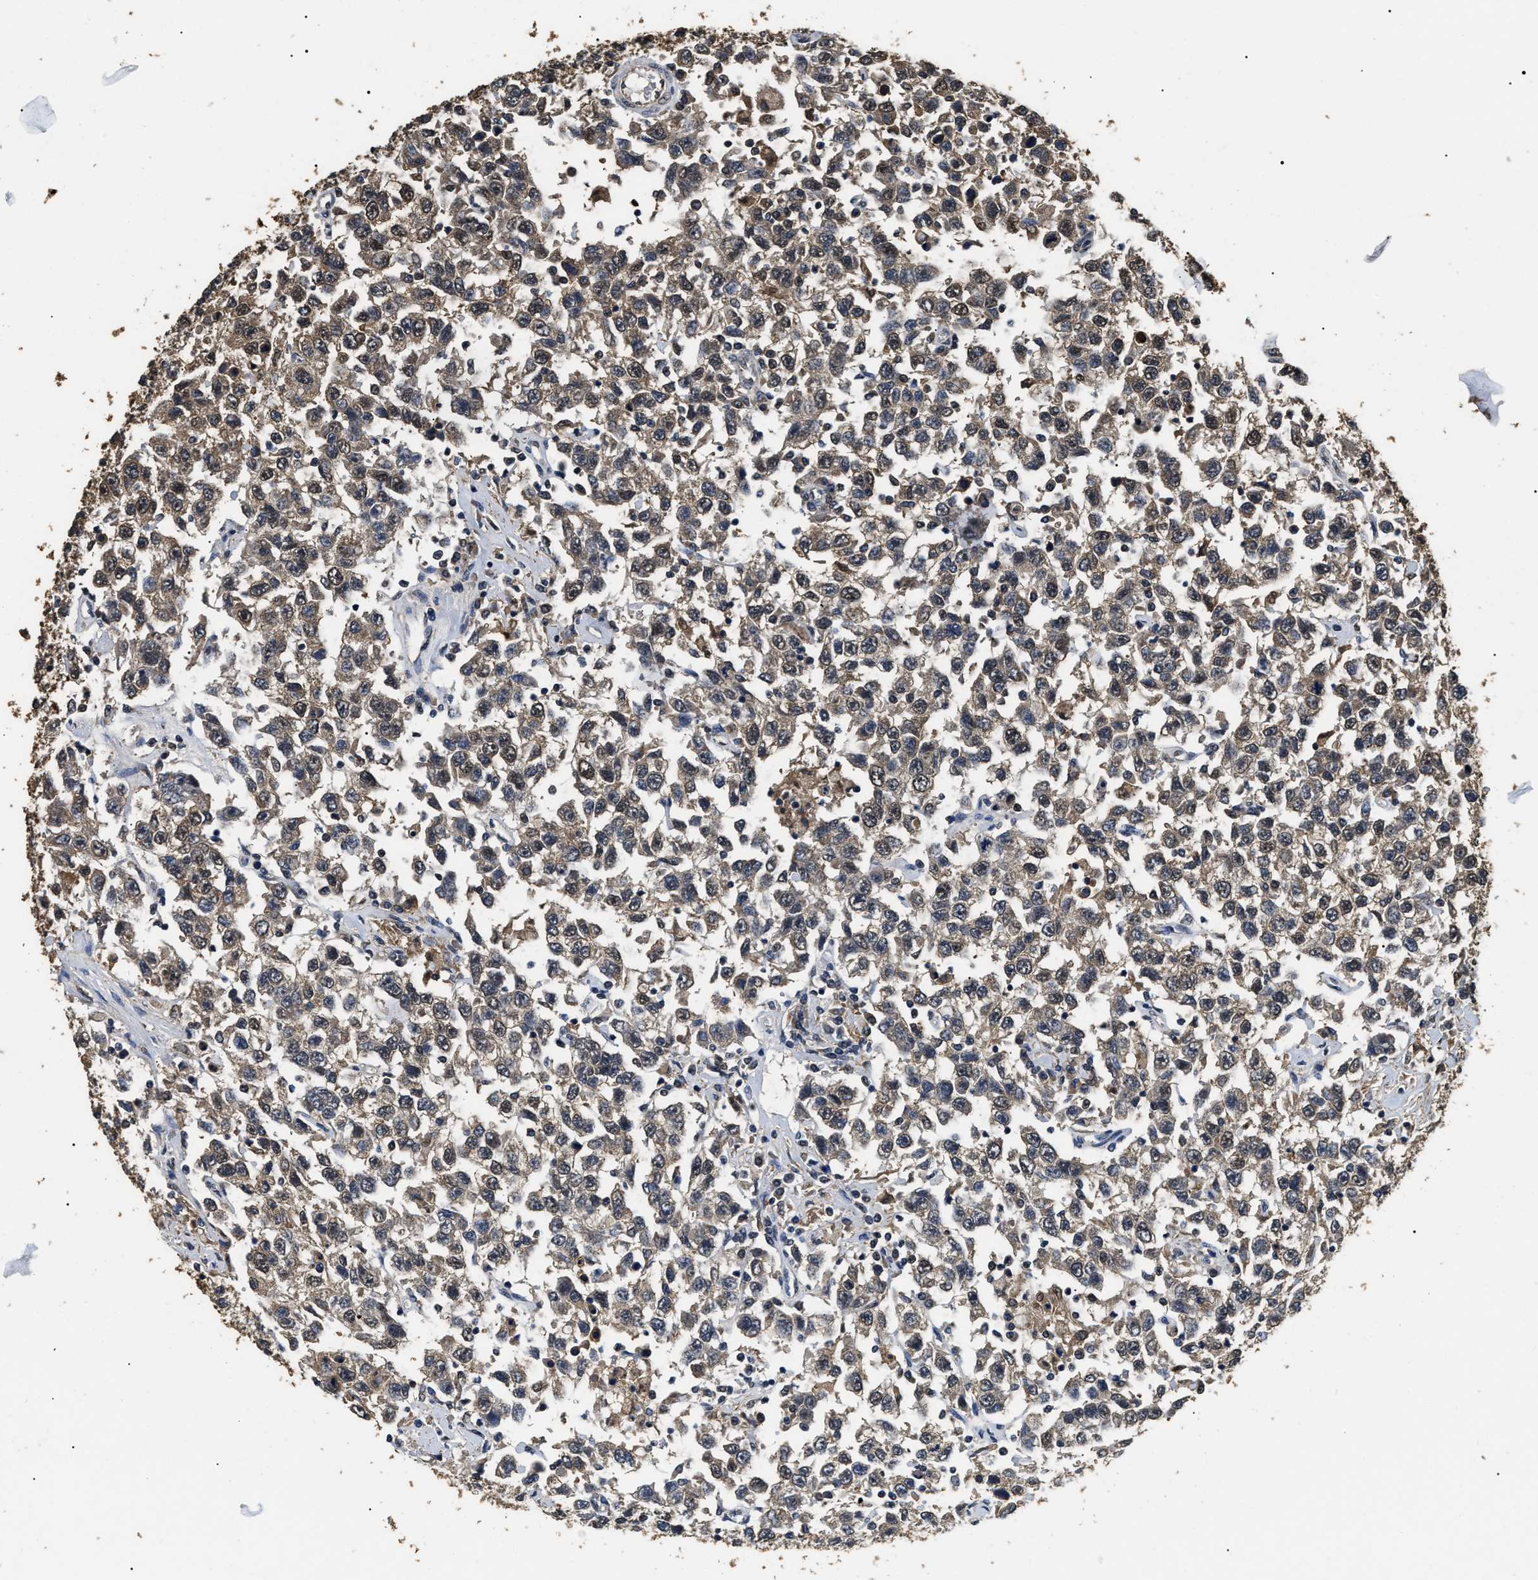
{"staining": {"intensity": "weak", "quantity": "25%-75%", "location": "cytoplasmic/membranous,nuclear"}, "tissue": "testis cancer", "cell_type": "Tumor cells", "image_type": "cancer", "snomed": [{"axis": "morphology", "description": "Seminoma, NOS"}, {"axis": "topography", "description": "Testis"}], "caption": "Tumor cells demonstrate low levels of weak cytoplasmic/membranous and nuclear positivity in approximately 25%-75% of cells in seminoma (testis). (brown staining indicates protein expression, while blue staining denotes nuclei).", "gene": "PSMD8", "patient": {"sex": "male", "age": 41}}